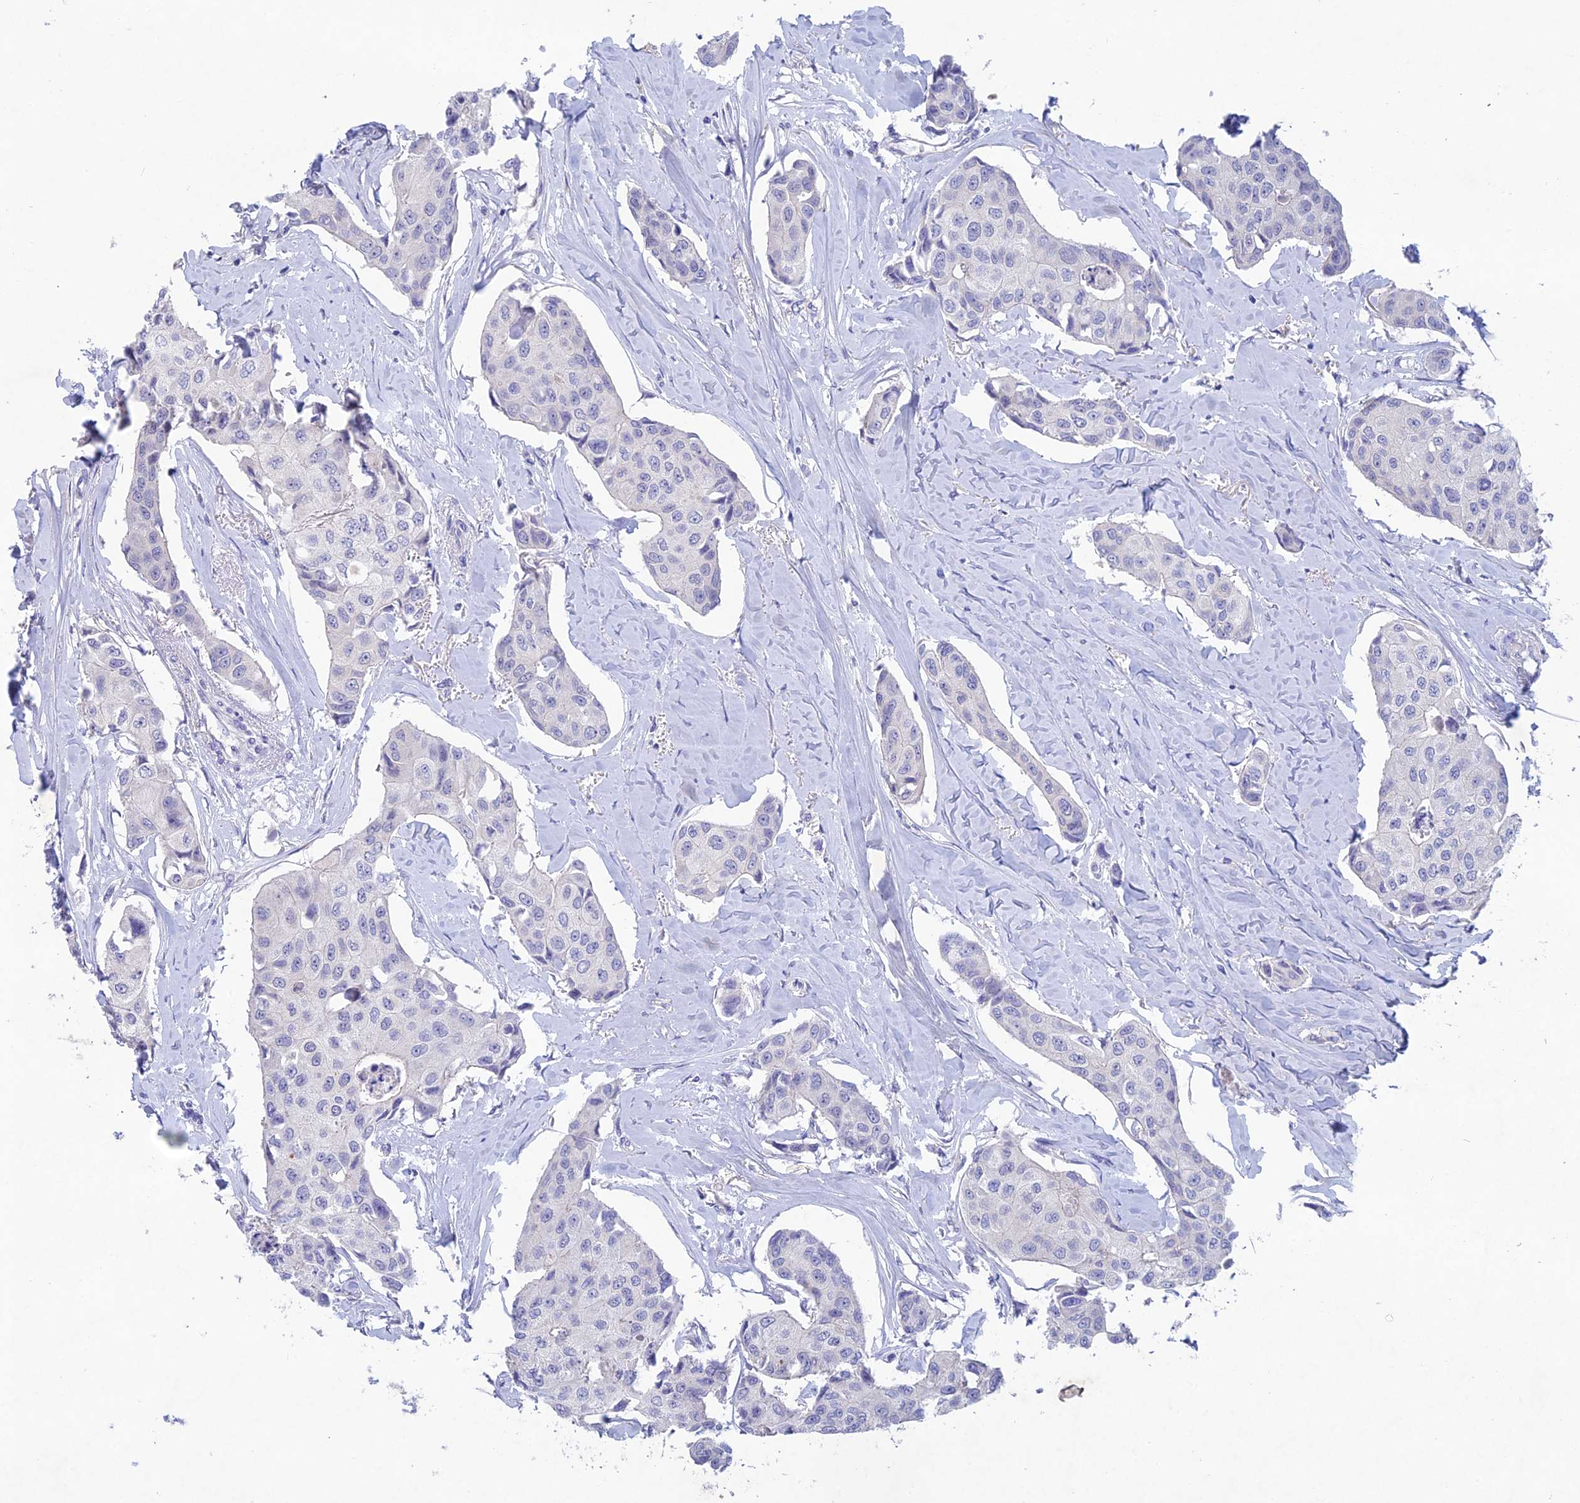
{"staining": {"intensity": "negative", "quantity": "none", "location": "none"}, "tissue": "breast cancer", "cell_type": "Tumor cells", "image_type": "cancer", "snomed": [{"axis": "morphology", "description": "Duct carcinoma"}, {"axis": "topography", "description": "Breast"}], "caption": "Protein analysis of breast cancer shows no significant staining in tumor cells. (DAB (3,3'-diaminobenzidine) immunohistochemistry, high magnification).", "gene": "BTBD19", "patient": {"sex": "female", "age": 80}}